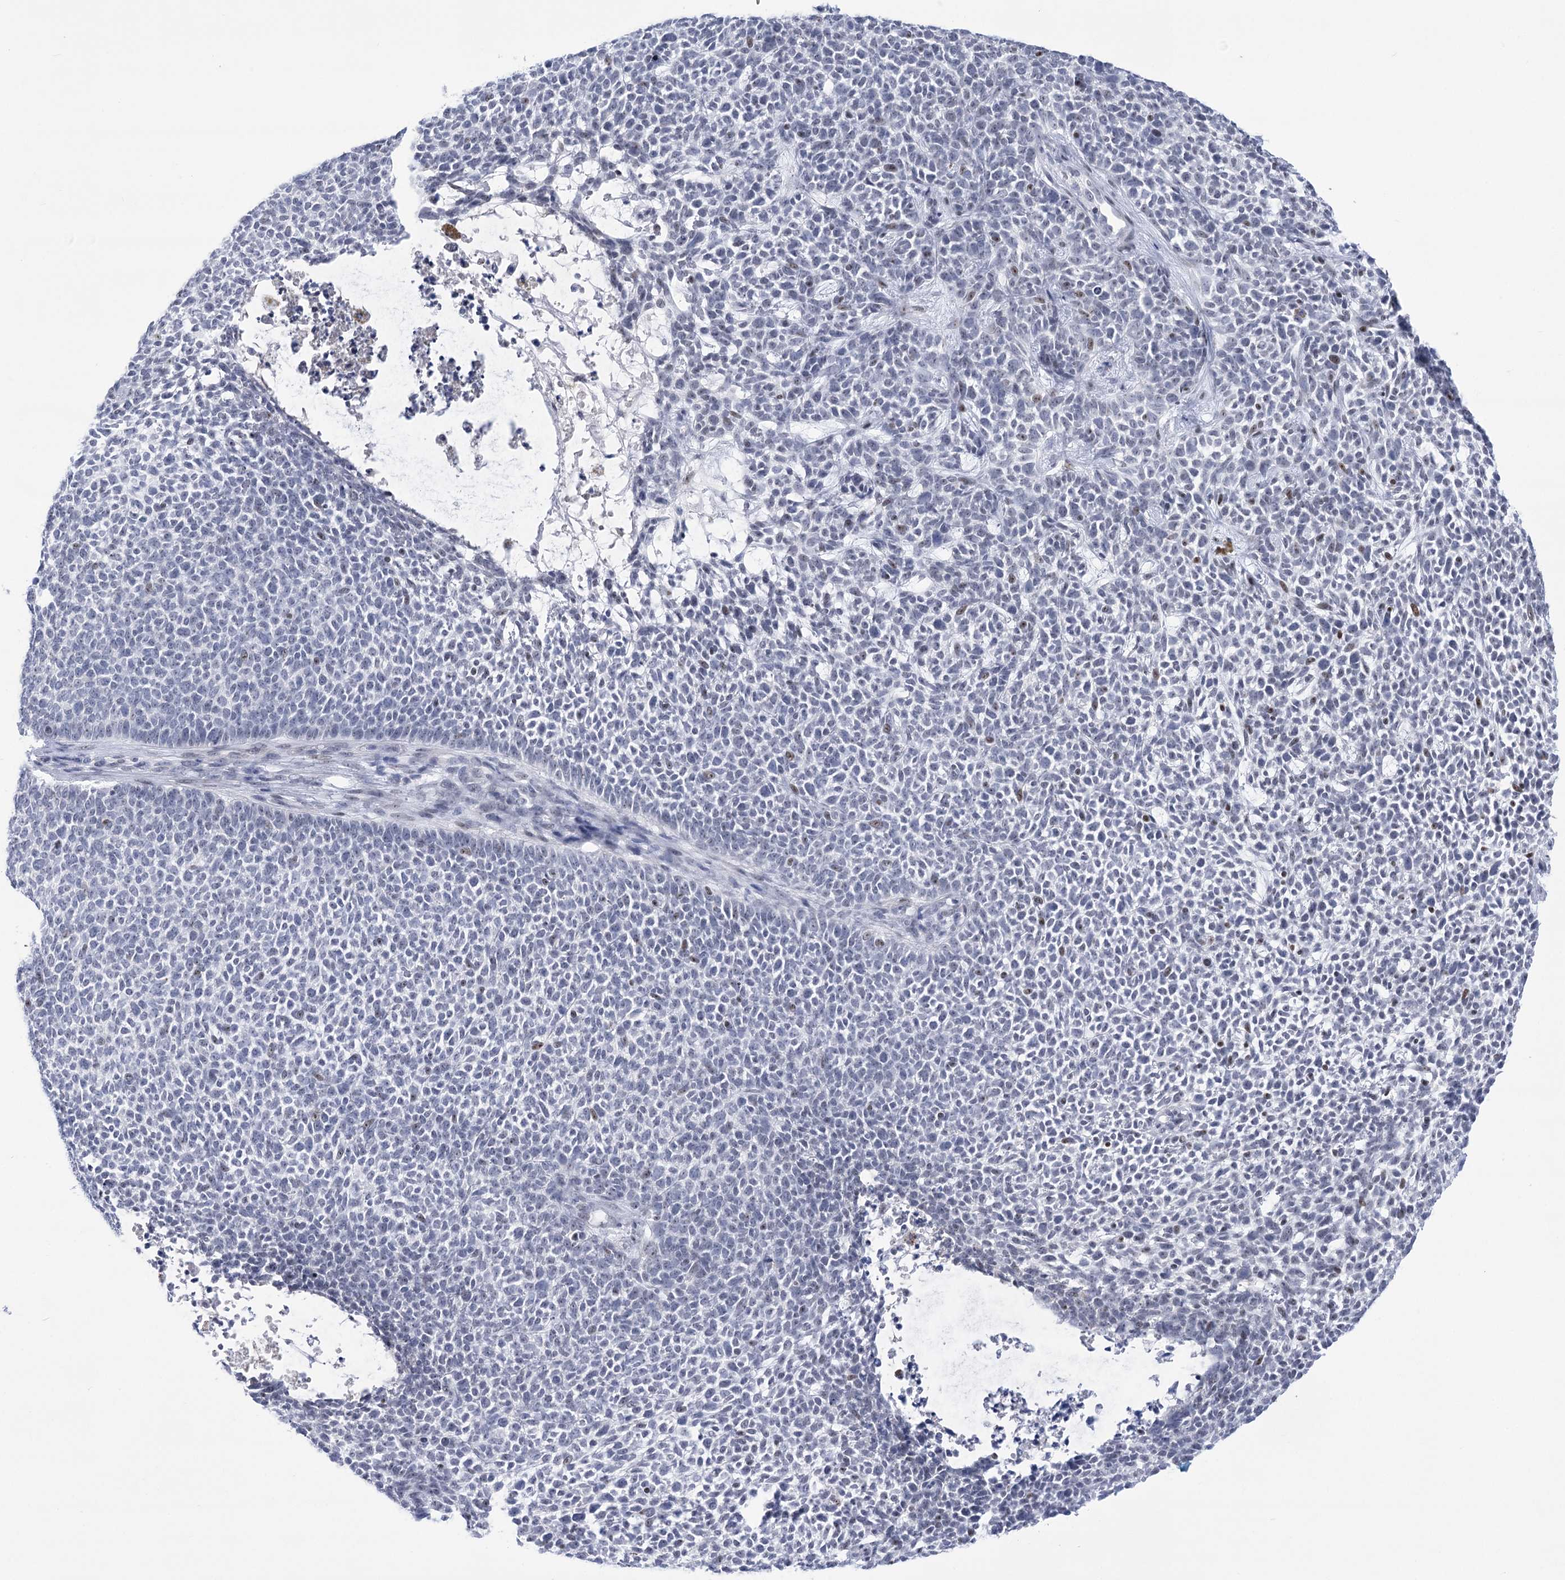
{"staining": {"intensity": "negative", "quantity": "none", "location": "none"}, "tissue": "skin cancer", "cell_type": "Tumor cells", "image_type": "cancer", "snomed": [{"axis": "morphology", "description": "Basal cell carcinoma"}, {"axis": "topography", "description": "Skin"}], "caption": "This is an IHC photomicrograph of human skin cancer (basal cell carcinoma). There is no expression in tumor cells.", "gene": "HORMAD1", "patient": {"sex": "female", "age": 84}}